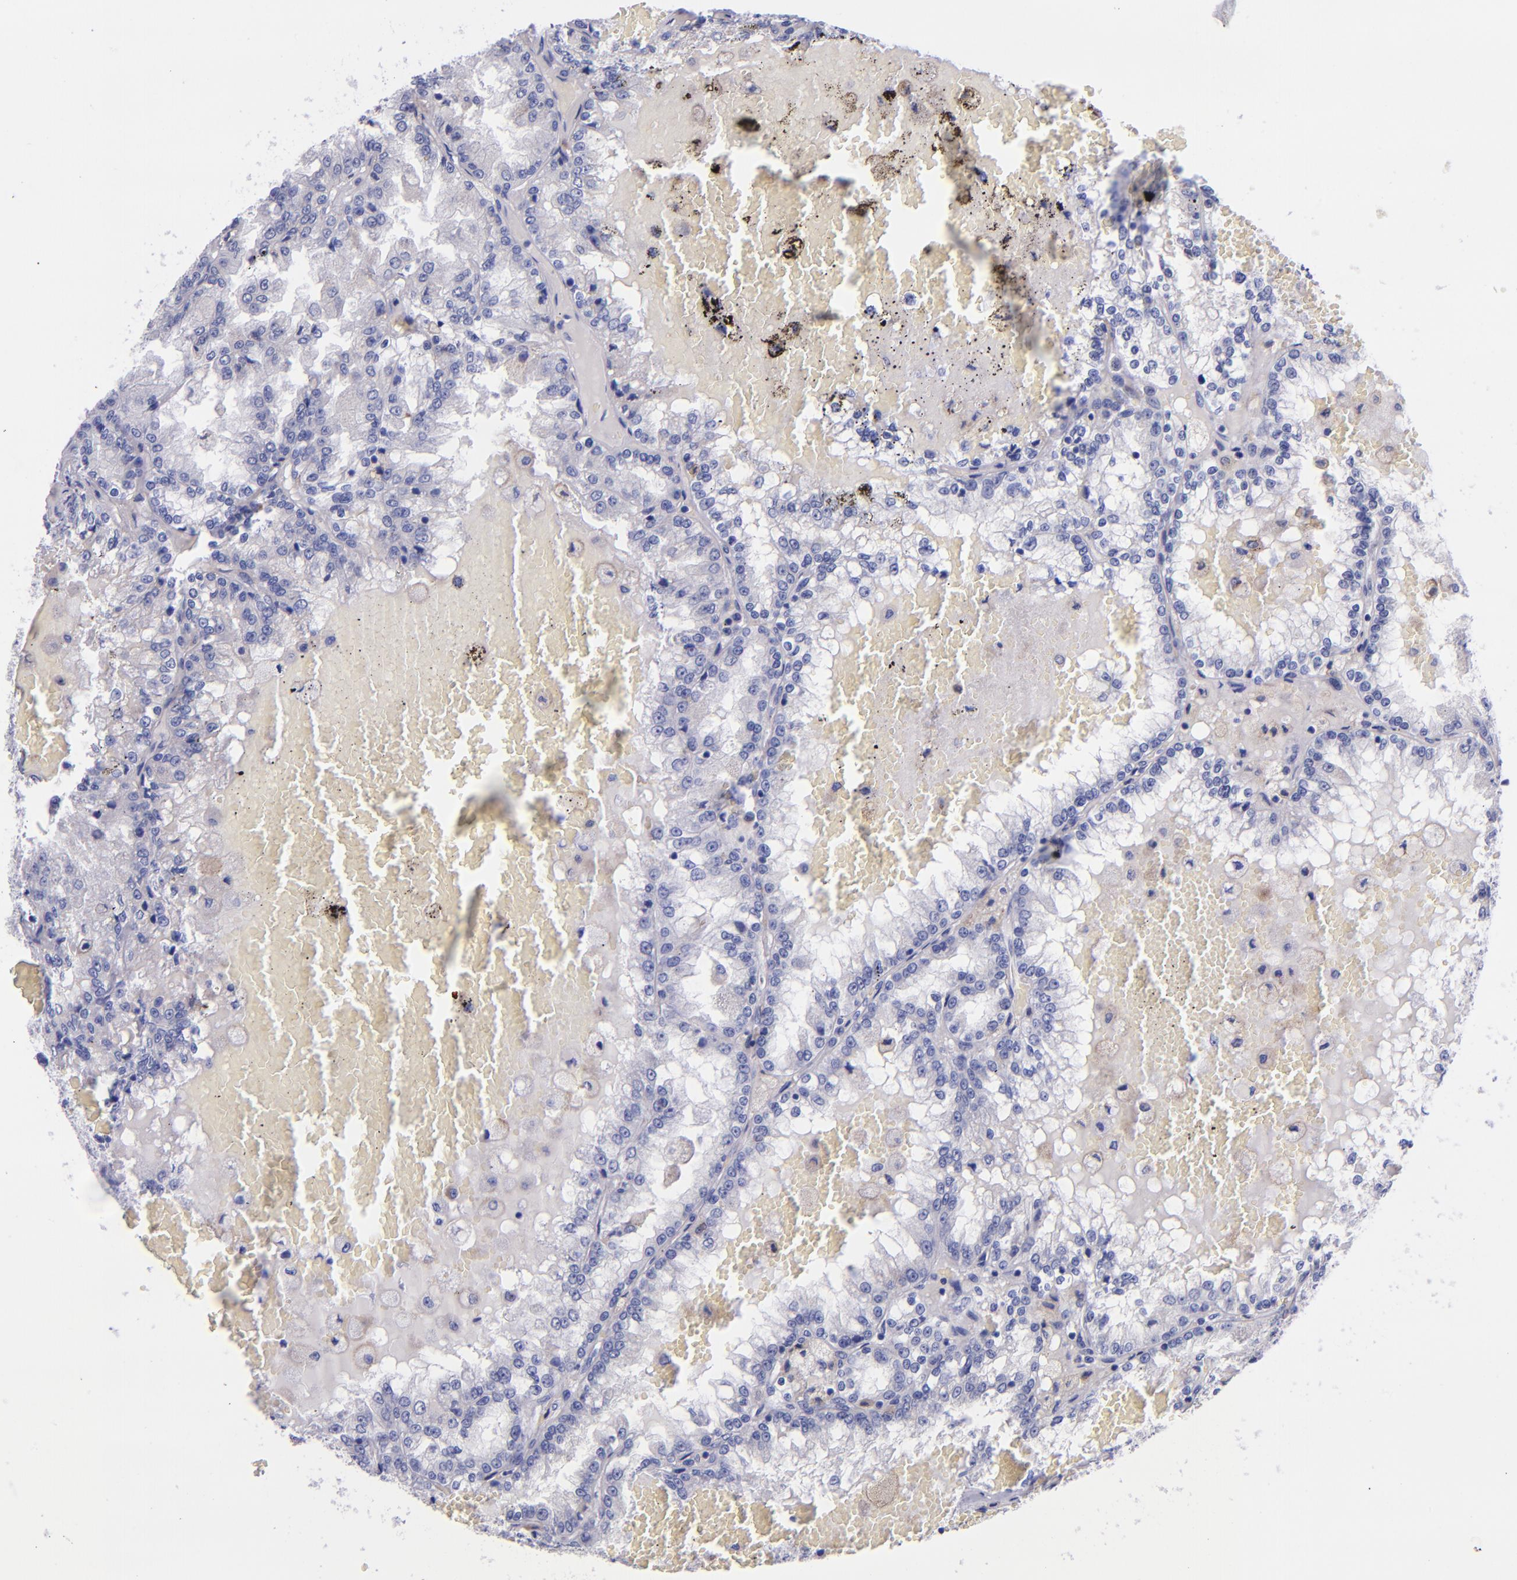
{"staining": {"intensity": "negative", "quantity": "none", "location": "none"}, "tissue": "renal cancer", "cell_type": "Tumor cells", "image_type": "cancer", "snomed": [{"axis": "morphology", "description": "Adenocarcinoma, NOS"}, {"axis": "topography", "description": "Kidney"}], "caption": "High power microscopy photomicrograph of an IHC image of adenocarcinoma (renal), revealing no significant positivity in tumor cells. (Brightfield microscopy of DAB immunohistochemistry at high magnification).", "gene": "IVL", "patient": {"sex": "female", "age": 56}}